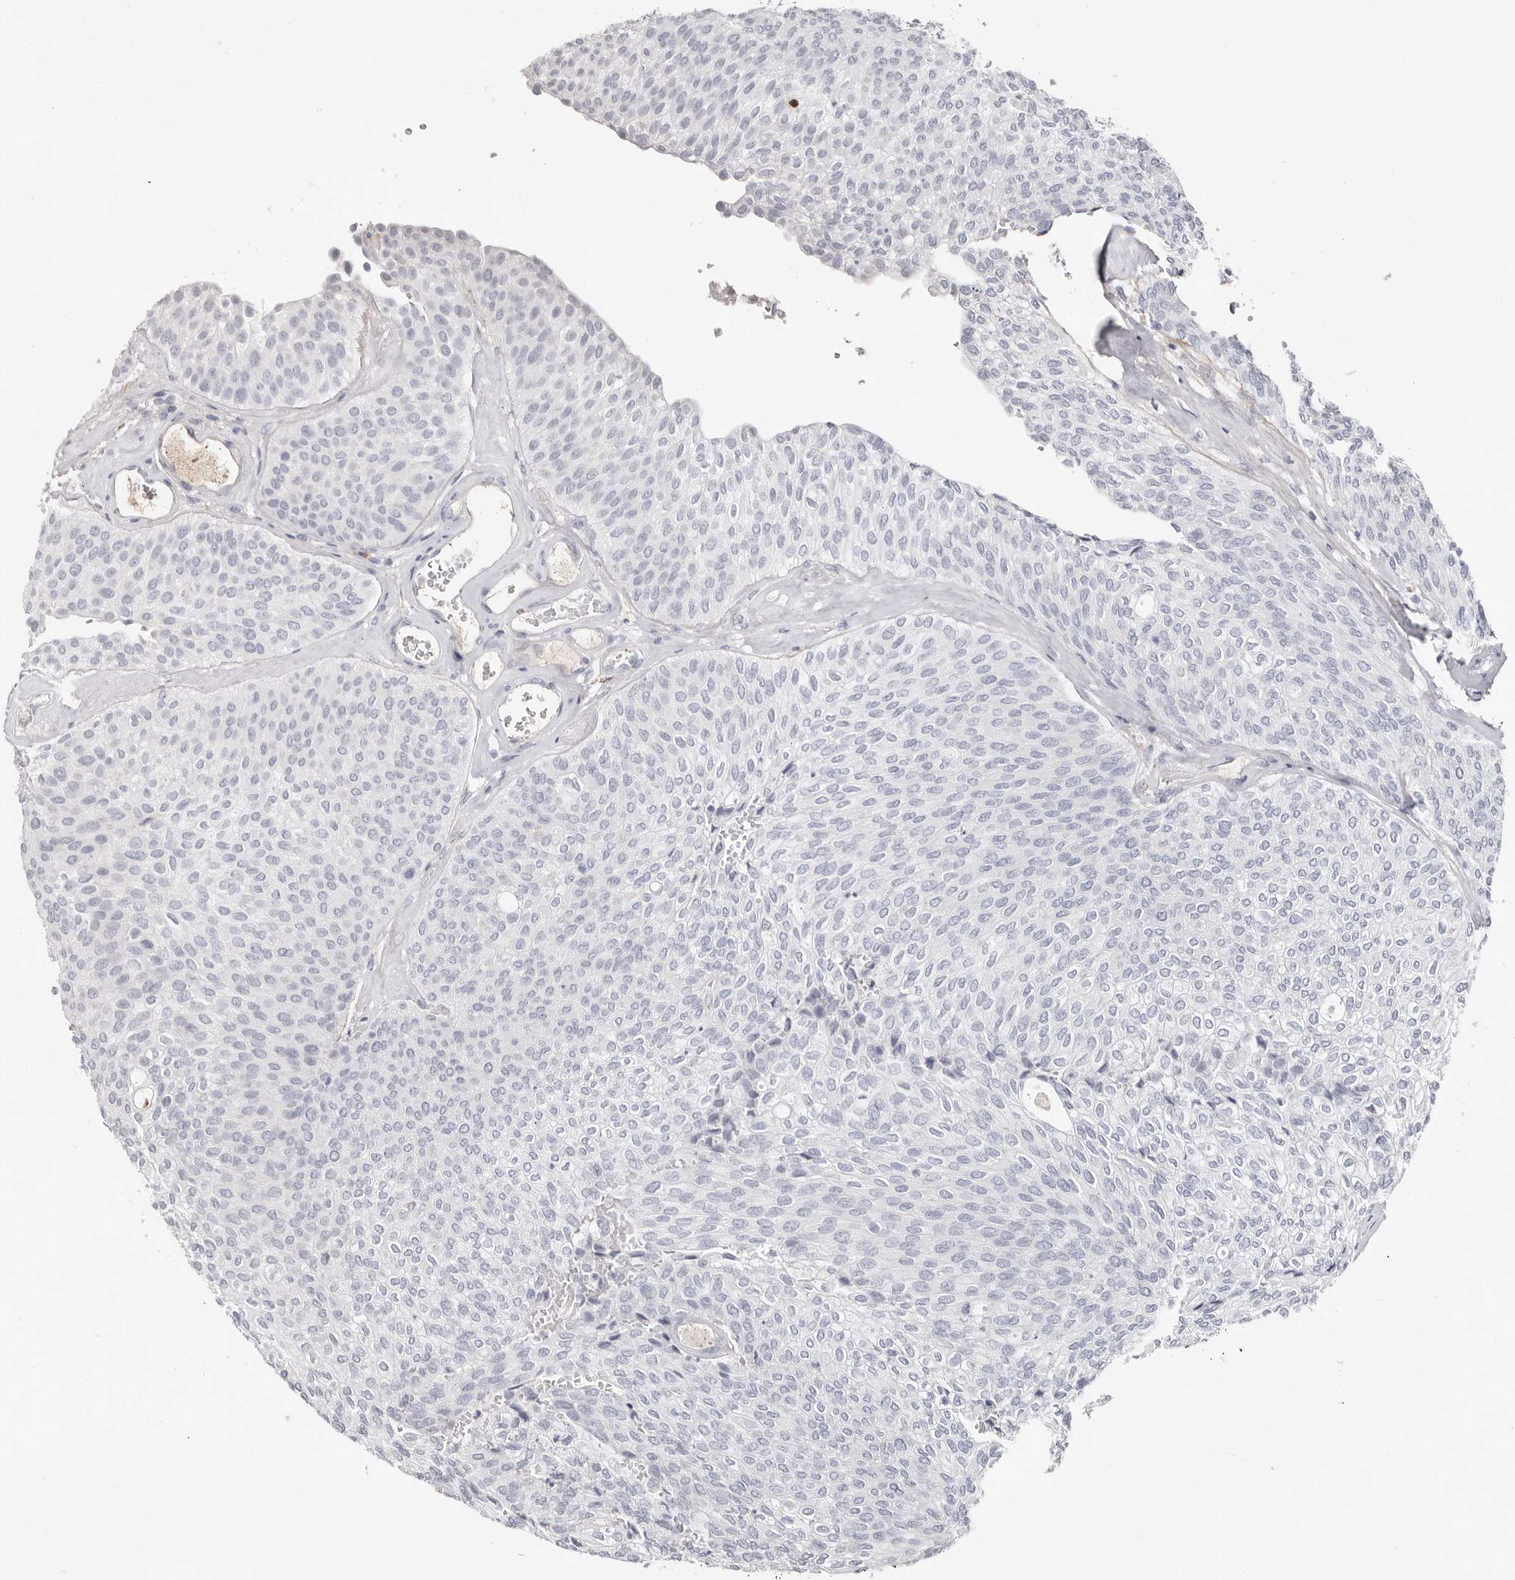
{"staining": {"intensity": "negative", "quantity": "none", "location": "none"}, "tissue": "urothelial cancer", "cell_type": "Tumor cells", "image_type": "cancer", "snomed": [{"axis": "morphology", "description": "Urothelial carcinoma, Low grade"}, {"axis": "topography", "description": "Urinary bladder"}], "caption": "This is a image of immunohistochemistry staining of urothelial carcinoma (low-grade), which shows no positivity in tumor cells.", "gene": "PKDCC", "patient": {"sex": "female", "age": 79}}